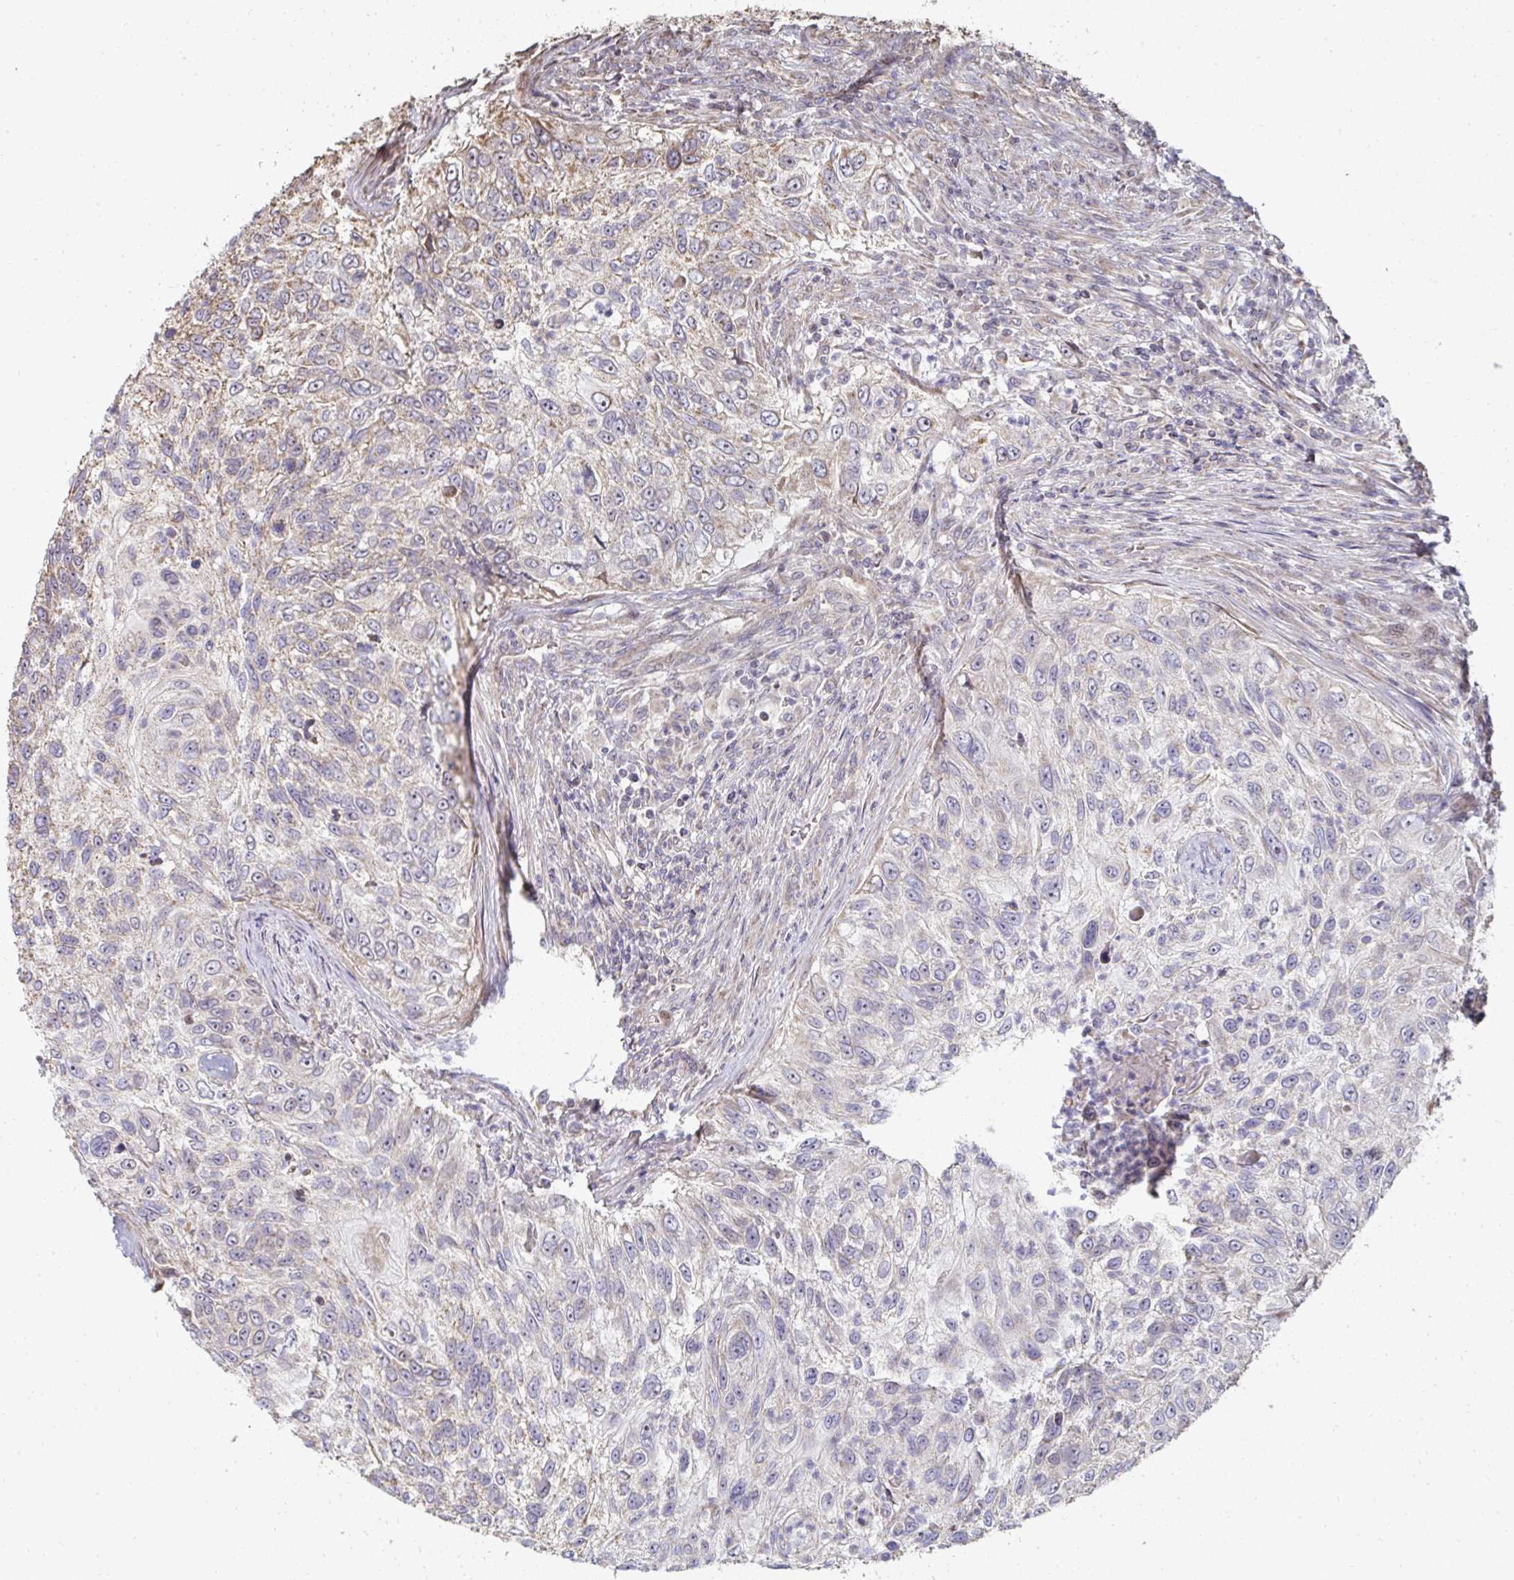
{"staining": {"intensity": "weak", "quantity": "<25%", "location": "cytoplasmic/membranous"}, "tissue": "urothelial cancer", "cell_type": "Tumor cells", "image_type": "cancer", "snomed": [{"axis": "morphology", "description": "Urothelial carcinoma, High grade"}, {"axis": "topography", "description": "Urinary bladder"}], "caption": "Immunohistochemistry histopathology image of neoplastic tissue: urothelial cancer stained with DAB (3,3'-diaminobenzidine) demonstrates no significant protein expression in tumor cells.", "gene": "AGTPBP1", "patient": {"sex": "female", "age": 60}}